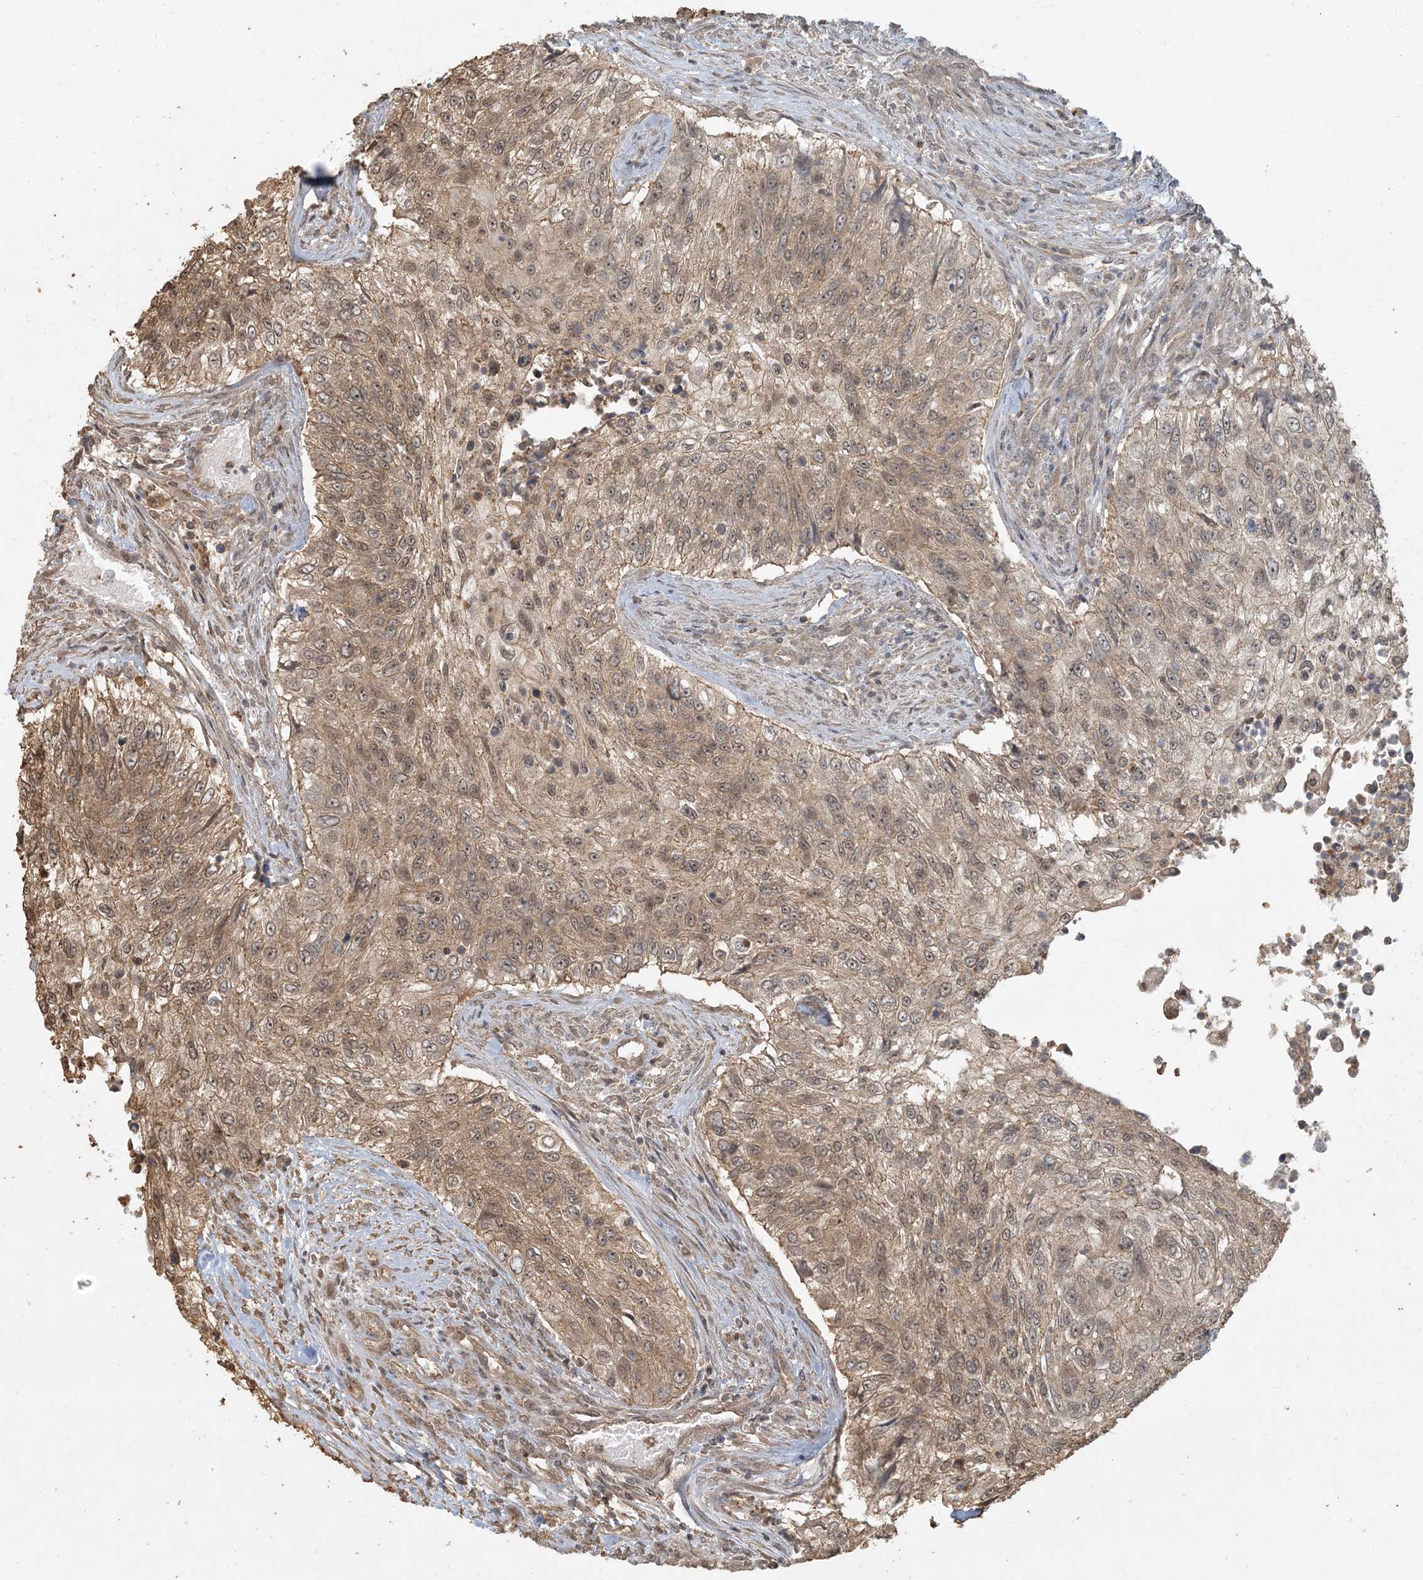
{"staining": {"intensity": "moderate", "quantity": ">75%", "location": "cytoplasmic/membranous"}, "tissue": "urothelial cancer", "cell_type": "Tumor cells", "image_type": "cancer", "snomed": [{"axis": "morphology", "description": "Urothelial carcinoma, High grade"}, {"axis": "topography", "description": "Urinary bladder"}], "caption": "The micrograph displays immunohistochemical staining of urothelial cancer. There is moderate cytoplasmic/membranous expression is appreciated in about >75% of tumor cells.", "gene": "AK9", "patient": {"sex": "female", "age": 60}}